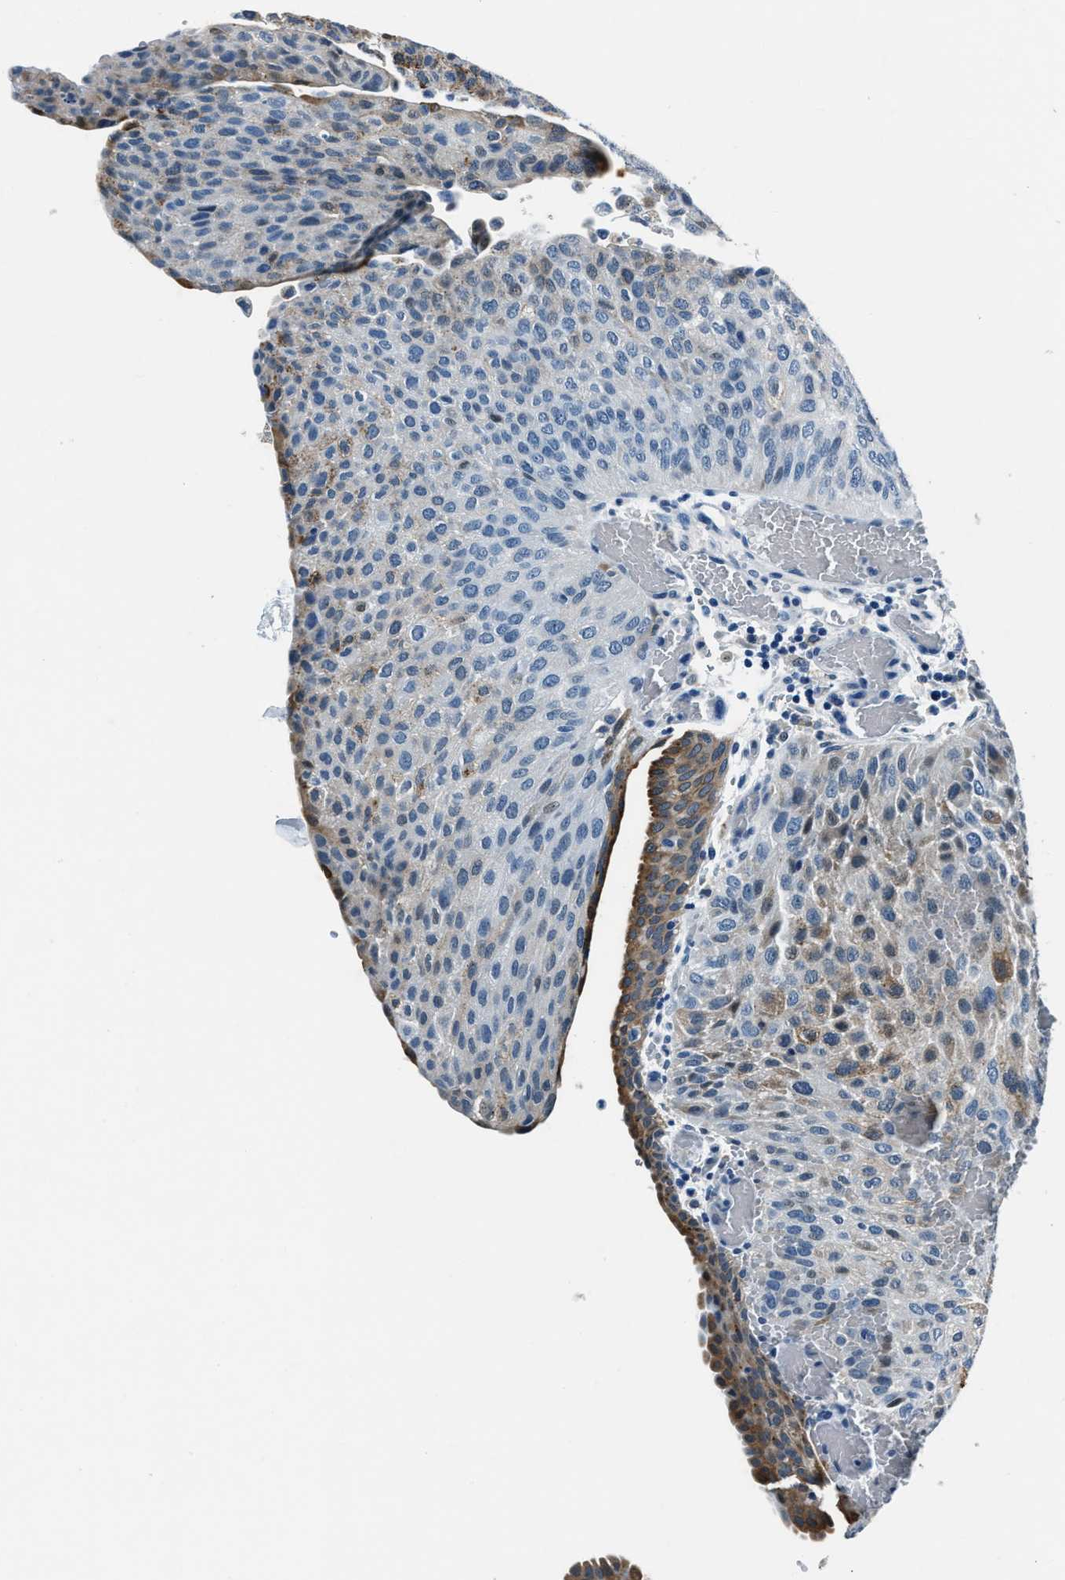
{"staining": {"intensity": "moderate", "quantity": "<25%", "location": "cytoplasmic/membranous"}, "tissue": "urothelial cancer", "cell_type": "Tumor cells", "image_type": "cancer", "snomed": [{"axis": "morphology", "description": "Urothelial carcinoma, Low grade"}, {"axis": "morphology", "description": "Urothelial carcinoma, High grade"}, {"axis": "topography", "description": "Urinary bladder"}], "caption": "Low-grade urothelial carcinoma stained with DAB (3,3'-diaminobenzidine) immunohistochemistry (IHC) displays low levels of moderate cytoplasmic/membranous expression in about <25% of tumor cells. (DAB (3,3'-diaminobenzidine) IHC, brown staining for protein, blue staining for nuclei).", "gene": "PTPDC1", "patient": {"sex": "male", "age": 35}}